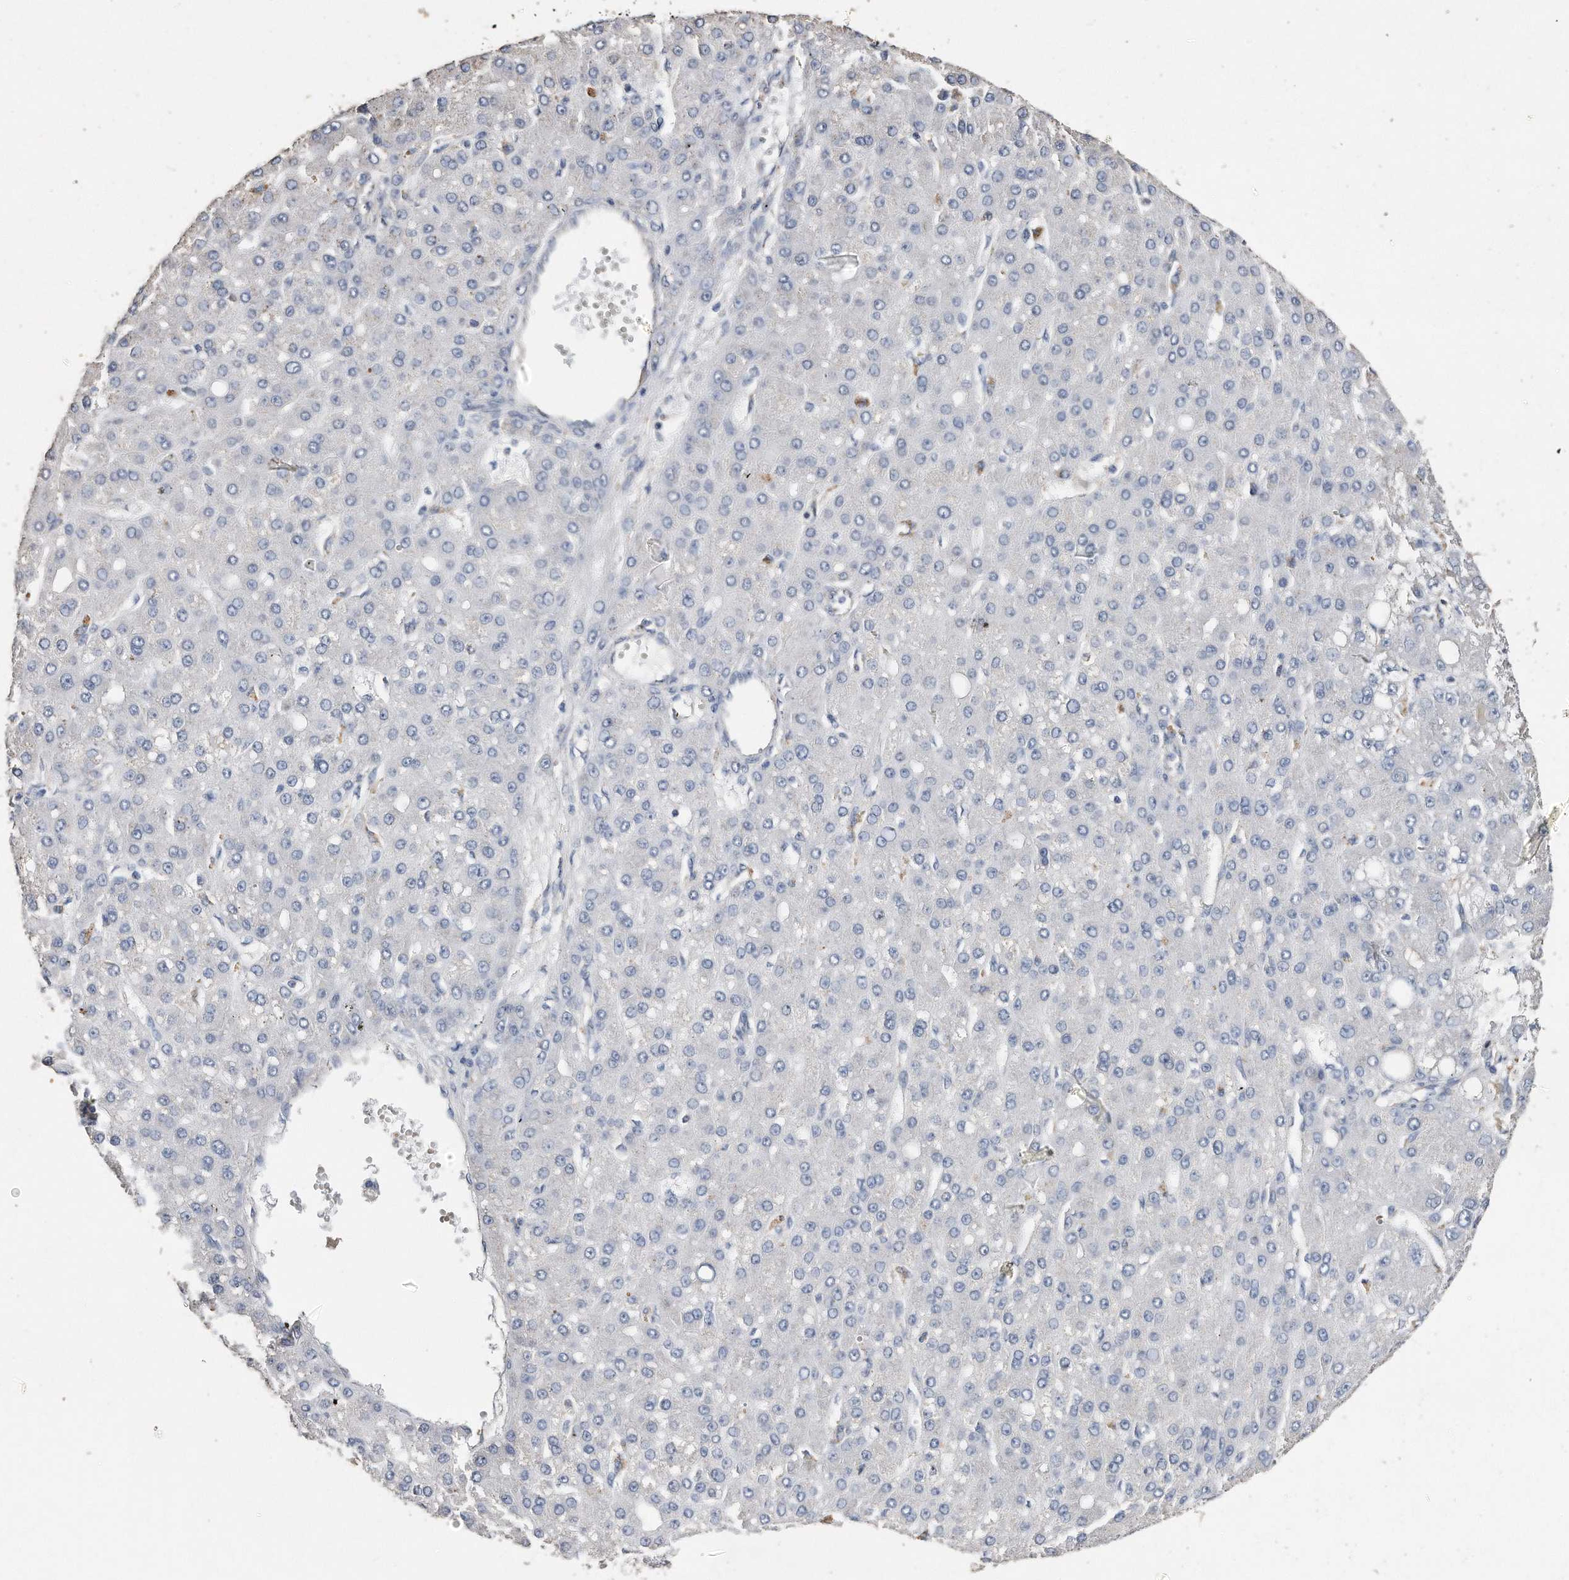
{"staining": {"intensity": "negative", "quantity": "none", "location": "none"}, "tissue": "liver cancer", "cell_type": "Tumor cells", "image_type": "cancer", "snomed": [{"axis": "morphology", "description": "Carcinoma, Hepatocellular, NOS"}, {"axis": "topography", "description": "Liver"}], "caption": "Immunohistochemistry (IHC) image of liver hepatocellular carcinoma stained for a protein (brown), which shows no staining in tumor cells.", "gene": "CDCP1", "patient": {"sex": "male", "age": 67}}